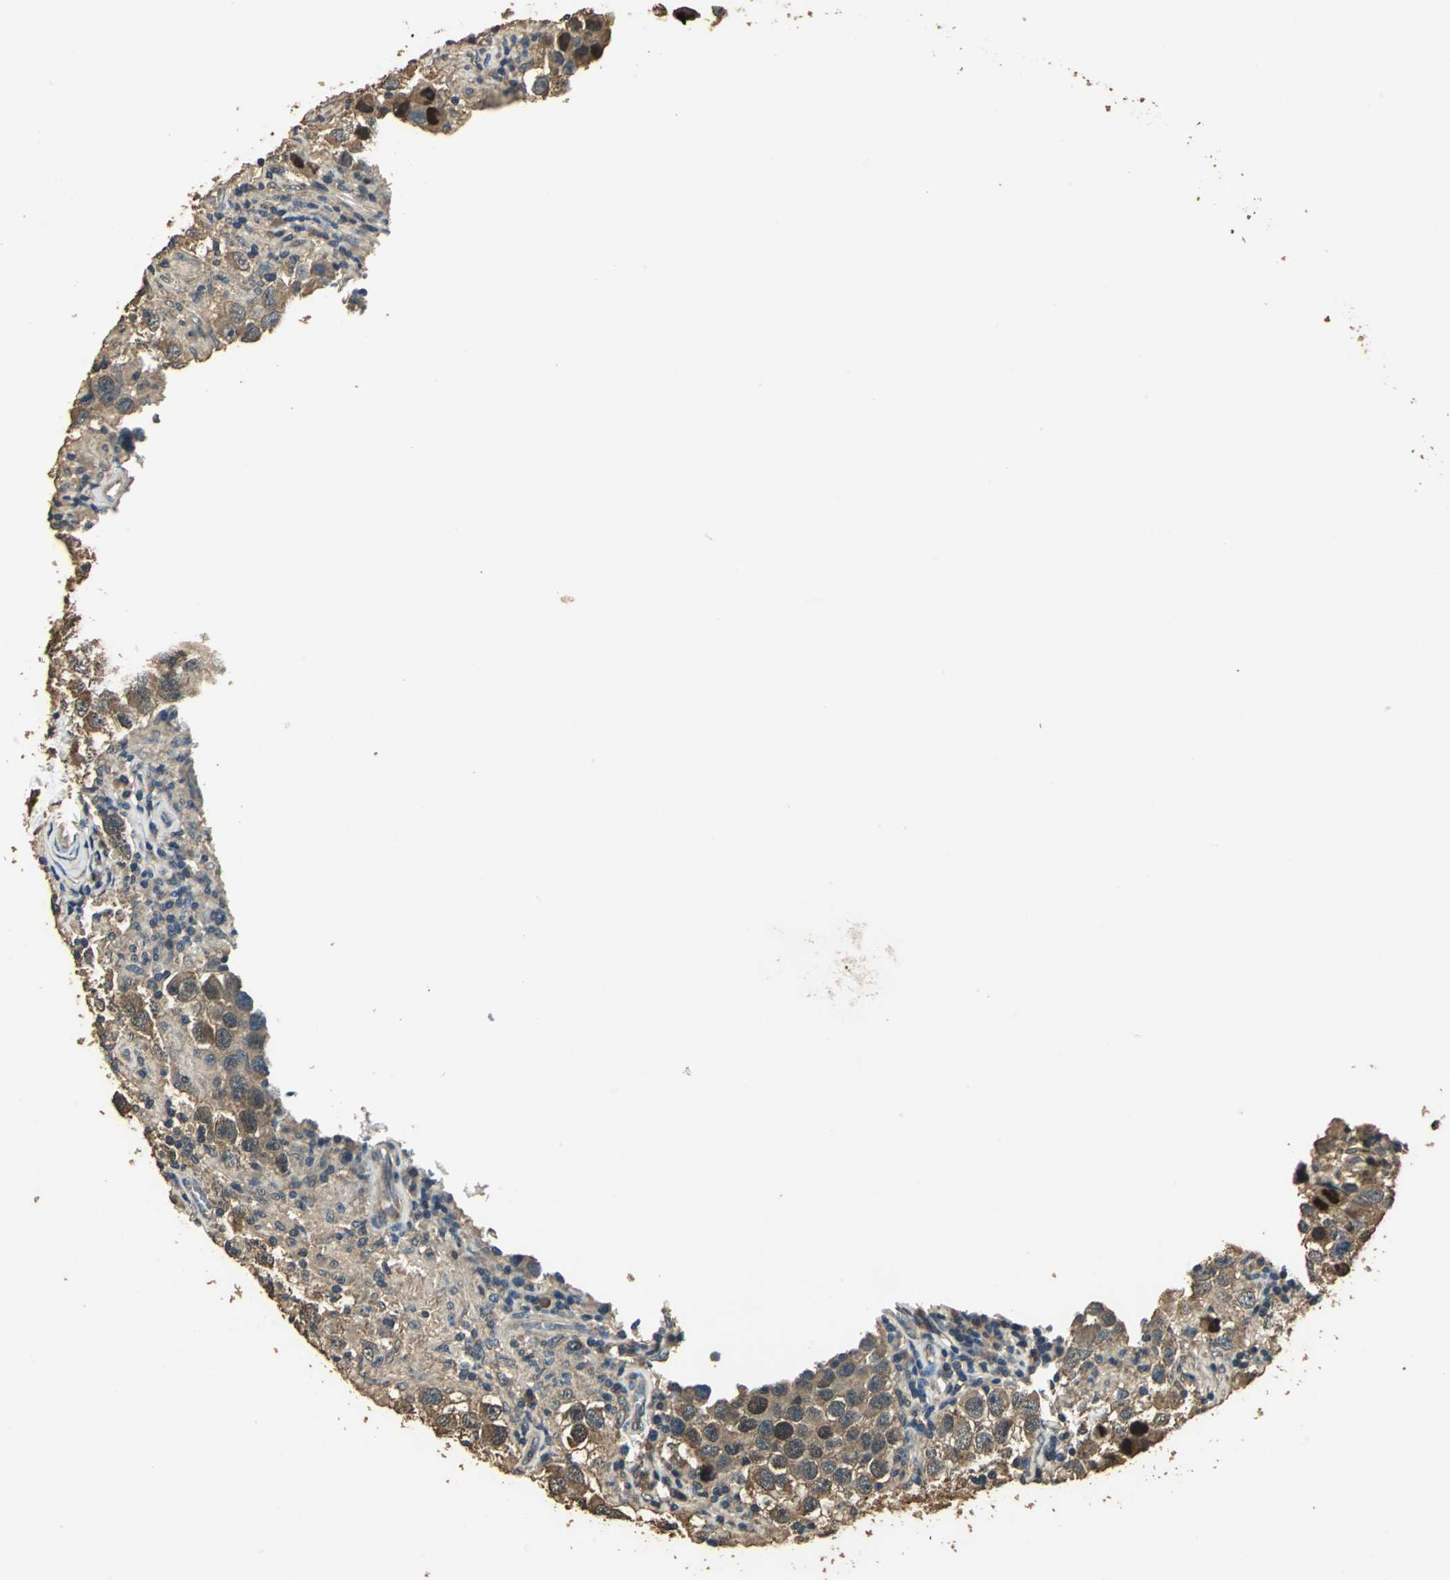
{"staining": {"intensity": "moderate", "quantity": ">75%", "location": "cytoplasmic/membranous"}, "tissue": "testis cancer", "cell_type": "Tumor cells", "image_type": "cancer", "snomed": [{"axis": "morphology", "description": "Carcinoma, Embryonal, NOS"}, {"axis": "topography", "description": "Testis"}], "caption": "Testis cancer was stained to show a protein in brown. There is medium levels of moderate cytoplasmic/membranous positivity in about >75% of tumor cells.", "gene": "TMPRSS4", "patient": {"sex": "male", "age": 21}}